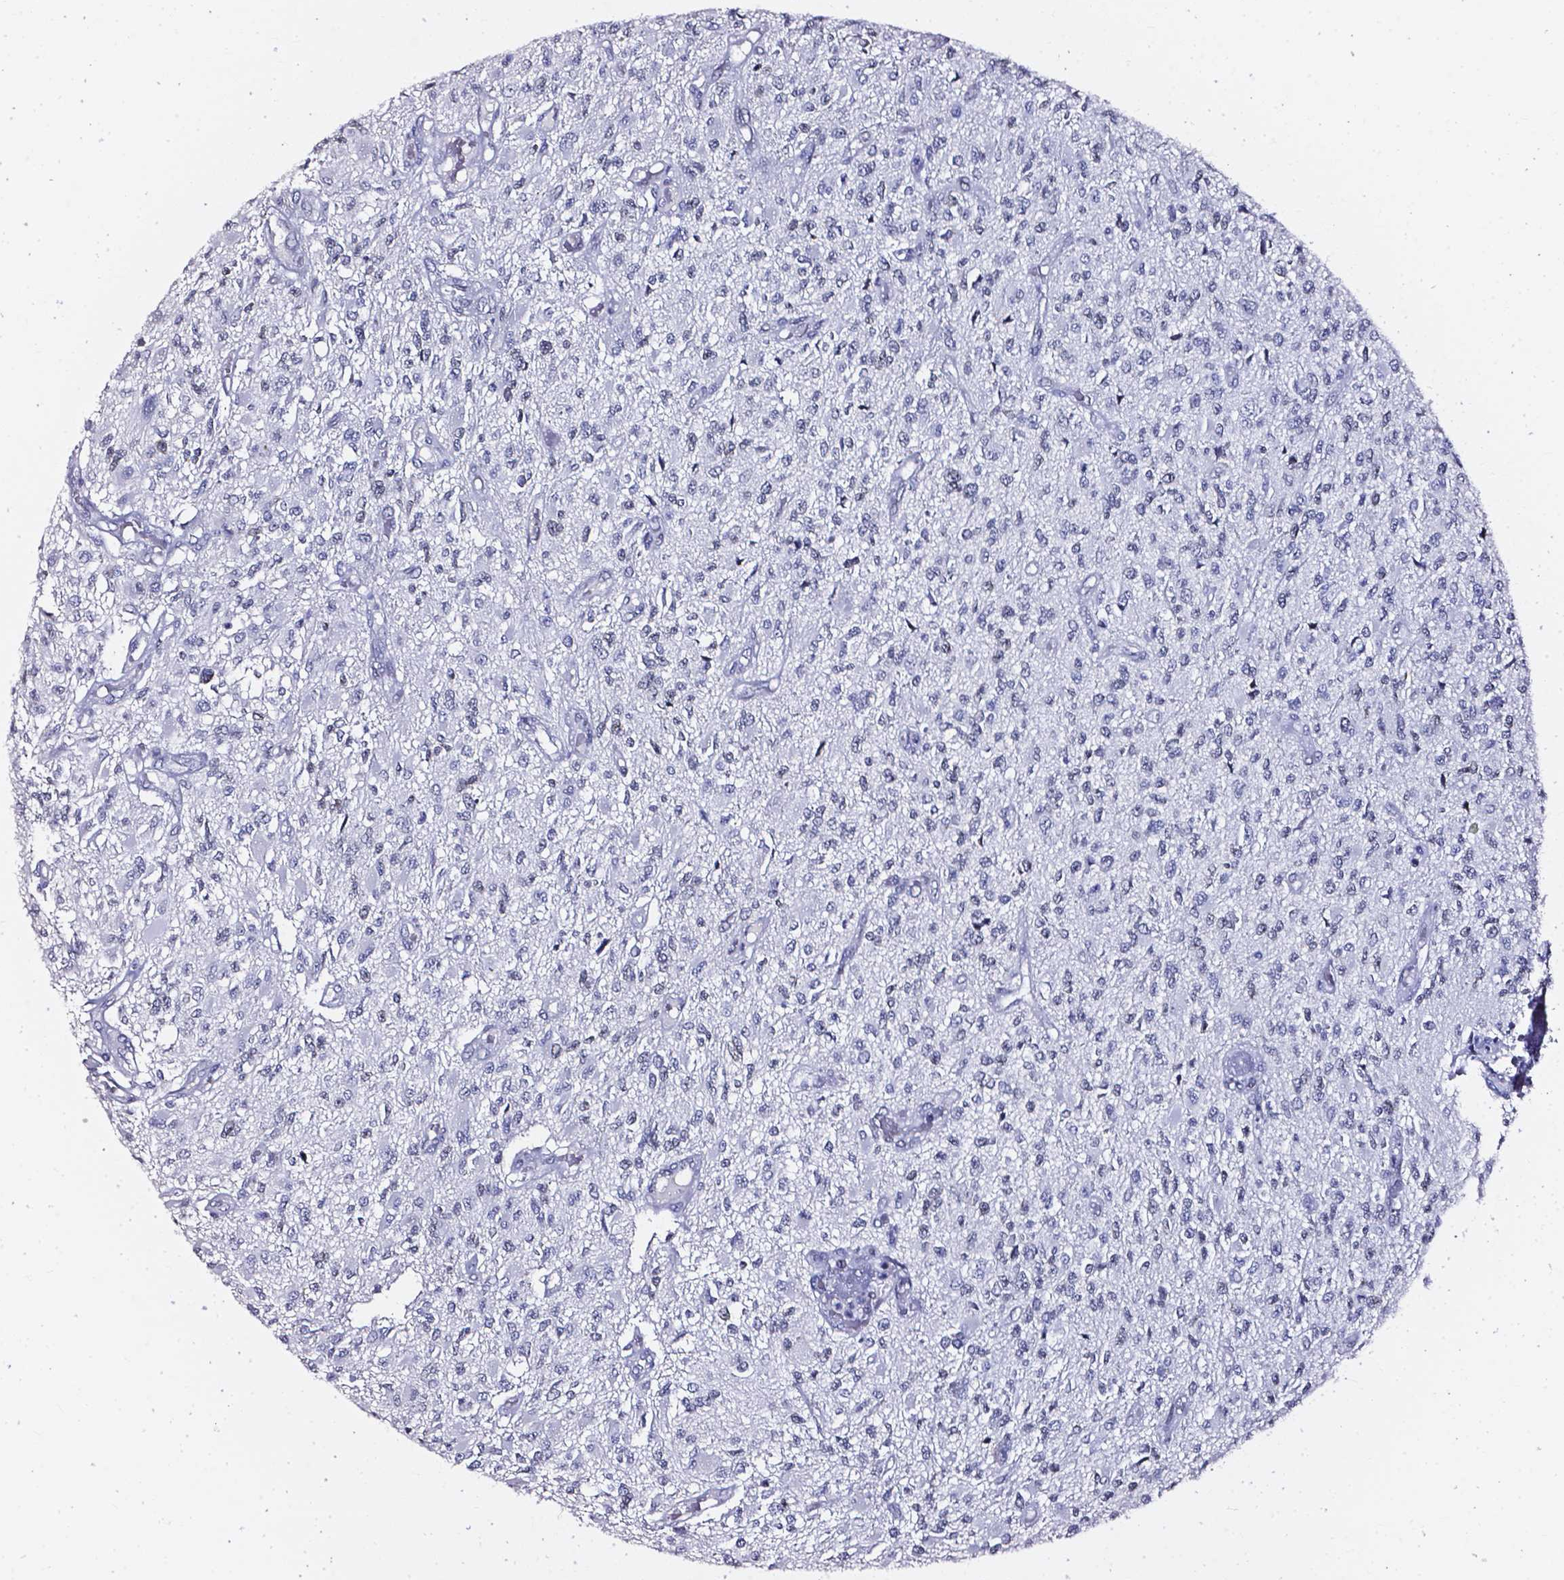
{"staining": {"intensity": "negative", "quantity": "none", "location": "none"}, "tissue": "glioma", "cell_type": "Tumor cells", "image_type": "cancer", "snomed": [{"axis": "morphology", "description": "Glioma, malignant, High grade"}, {"axis": "topography", "description": "Brain"}], "caption": "Tumor cells show no significant protein positivity in malignant glioma (high-grade).", "gene": "AKR1B10", "patient": {"sex": "female", "age": 63}}